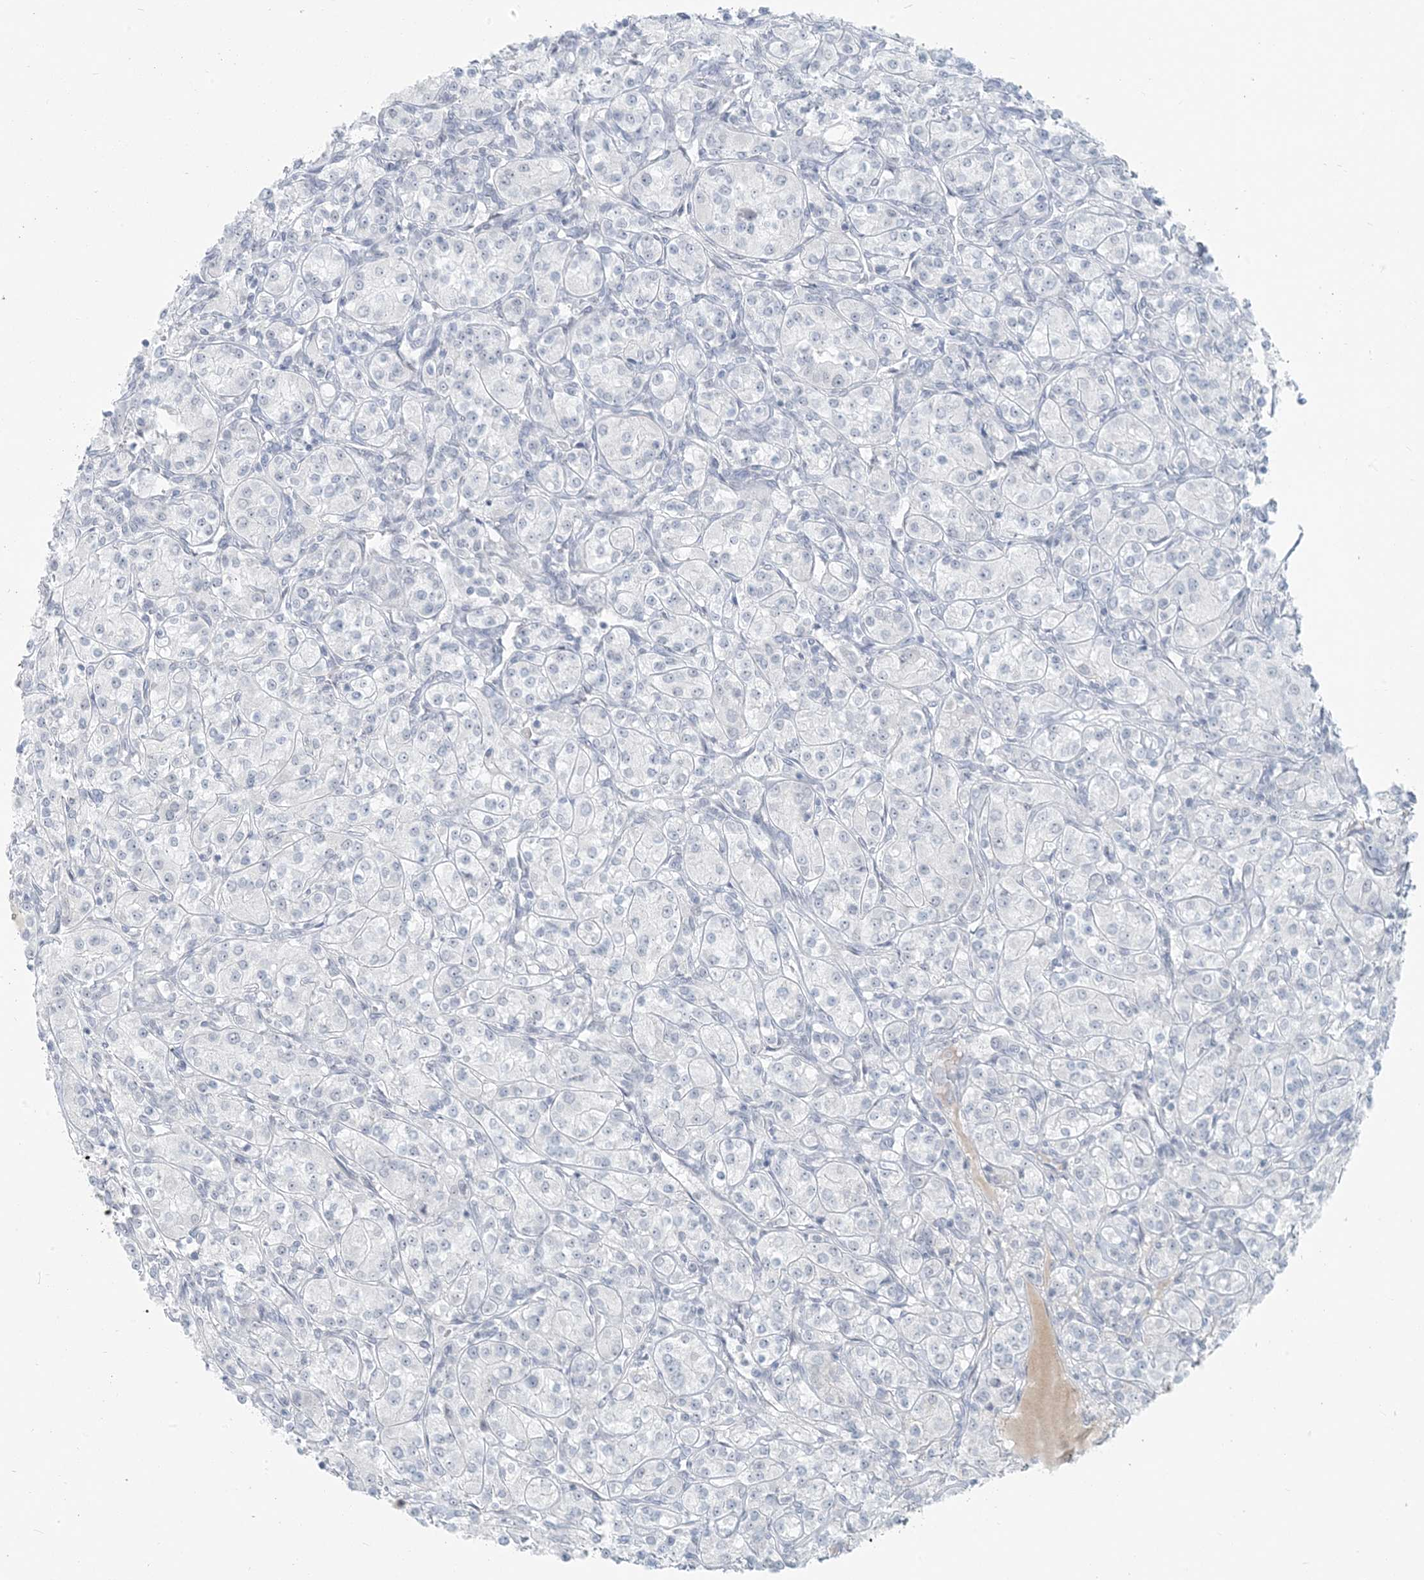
{"staining": {"intensity": "negative", "quantity": "none", "location": "none"}, "tissue": "renal cancer", "cell_type": "Tumor cells", "image_type": "cancer", "snomed": [{"axis": "morphology", "description": "Adenocarcinoma, NOS"}, {"axis": "topography", "description": "Kidney"}], "caption": "The histopathology image demonstrates no significant expression in tumor cells of renal adenocarcinoma. (DAB (3,3'-diaminobenzidine) immunohistochemistry with hematoxylin counter stain).", "gene": "SCML1", "patient": {"sex": "male", "age": 77}}